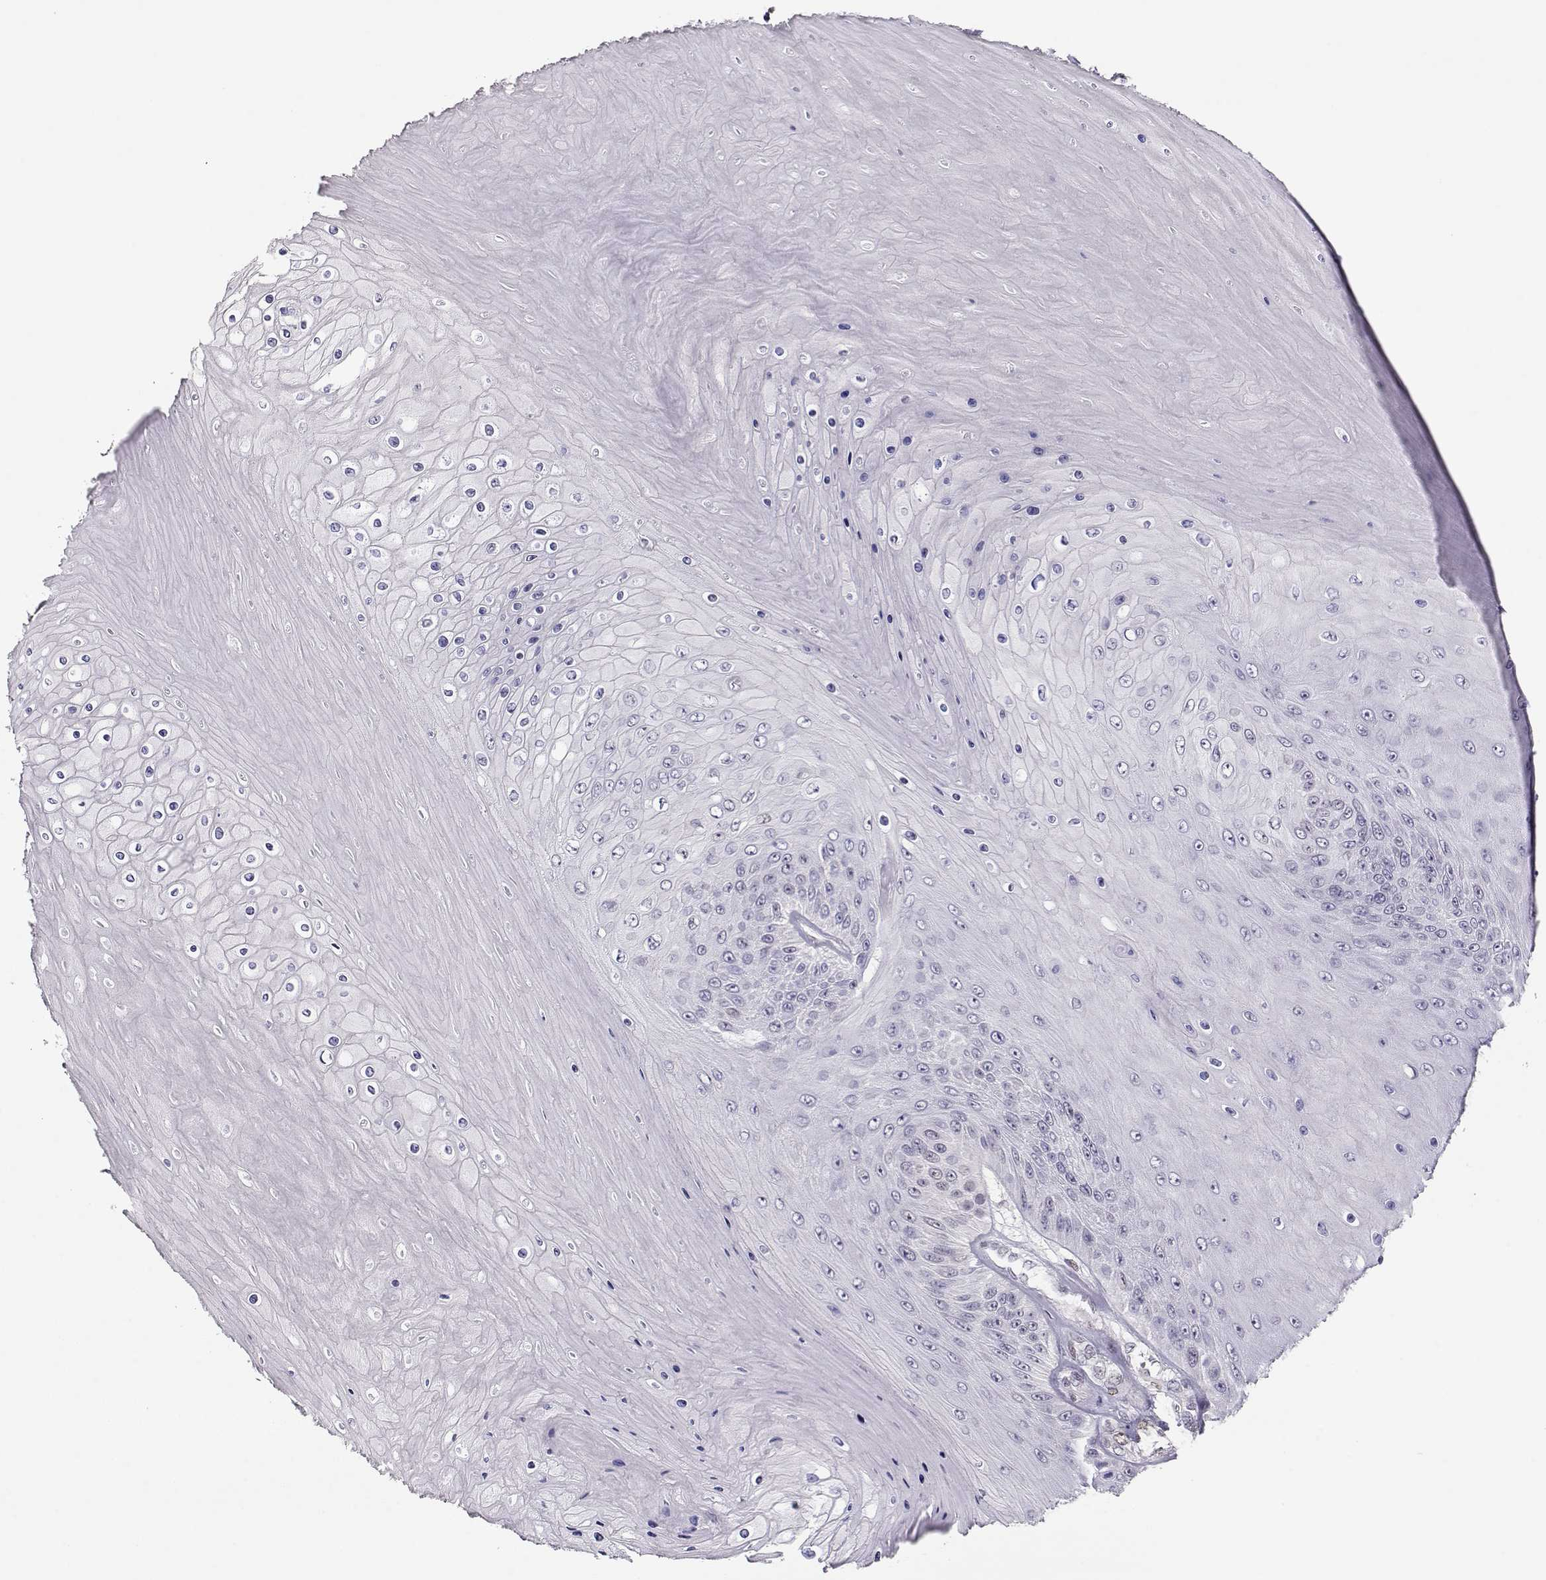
{"staining": {"intensity": "negative", "quantity": "none", "location": "none"}, "tissue": "skin cancer", "cell_type": "Tumor cells", "image_type": "cancer", "snomed": [{"axis": "morphology", "description": "Squamous cell carcinoma, NOS"}, {"axis": "topography", "description": "Skin"}], "caption": "A micrograph of skin squamous cell carcinoma stained for a protein exhibits no brown staining in tumor cells.", "gene": "POLI", "patient": {"sex": "male", "age": 62}}